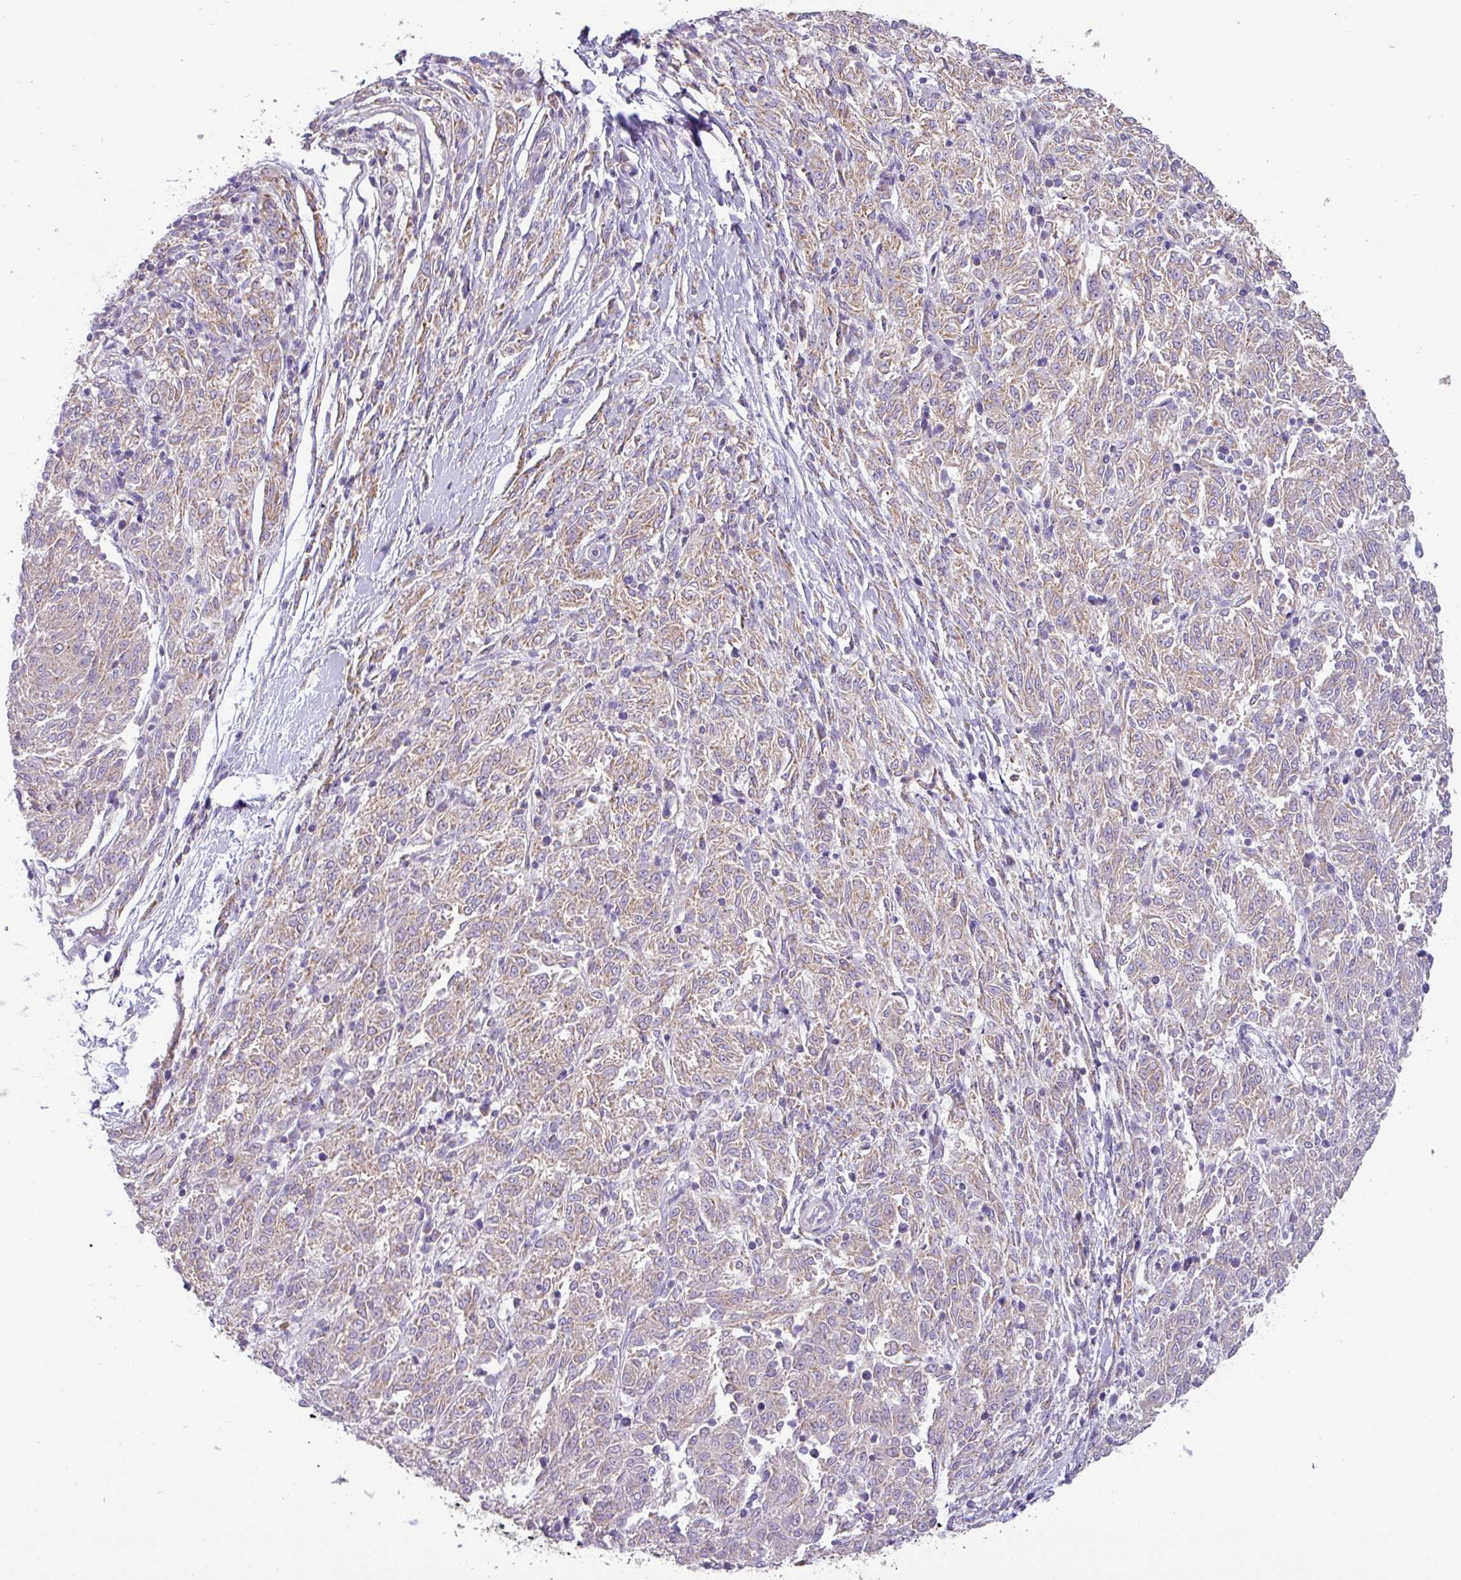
{"staining": {"intensity": "weak", "quantity": "25%-75%", "location": "cytoplasmic/membranous"}, "tissue": "melanoma", "cell_type": "Tumor cells", "image_type": "cancer", "snomed": [{"axis": "morphology", "description": "Malignant melanoma, NOS"}, {"axis": "topography", "description": "Skin"}], "caption": "Brown immunohistochemical staining in human melanoma demonstrates weak cytoplasmic/membranous expression in about 25%-75% of tumor cells.", "gene": "ZNF211", "patient": {"sex": "female", "age": 72}}